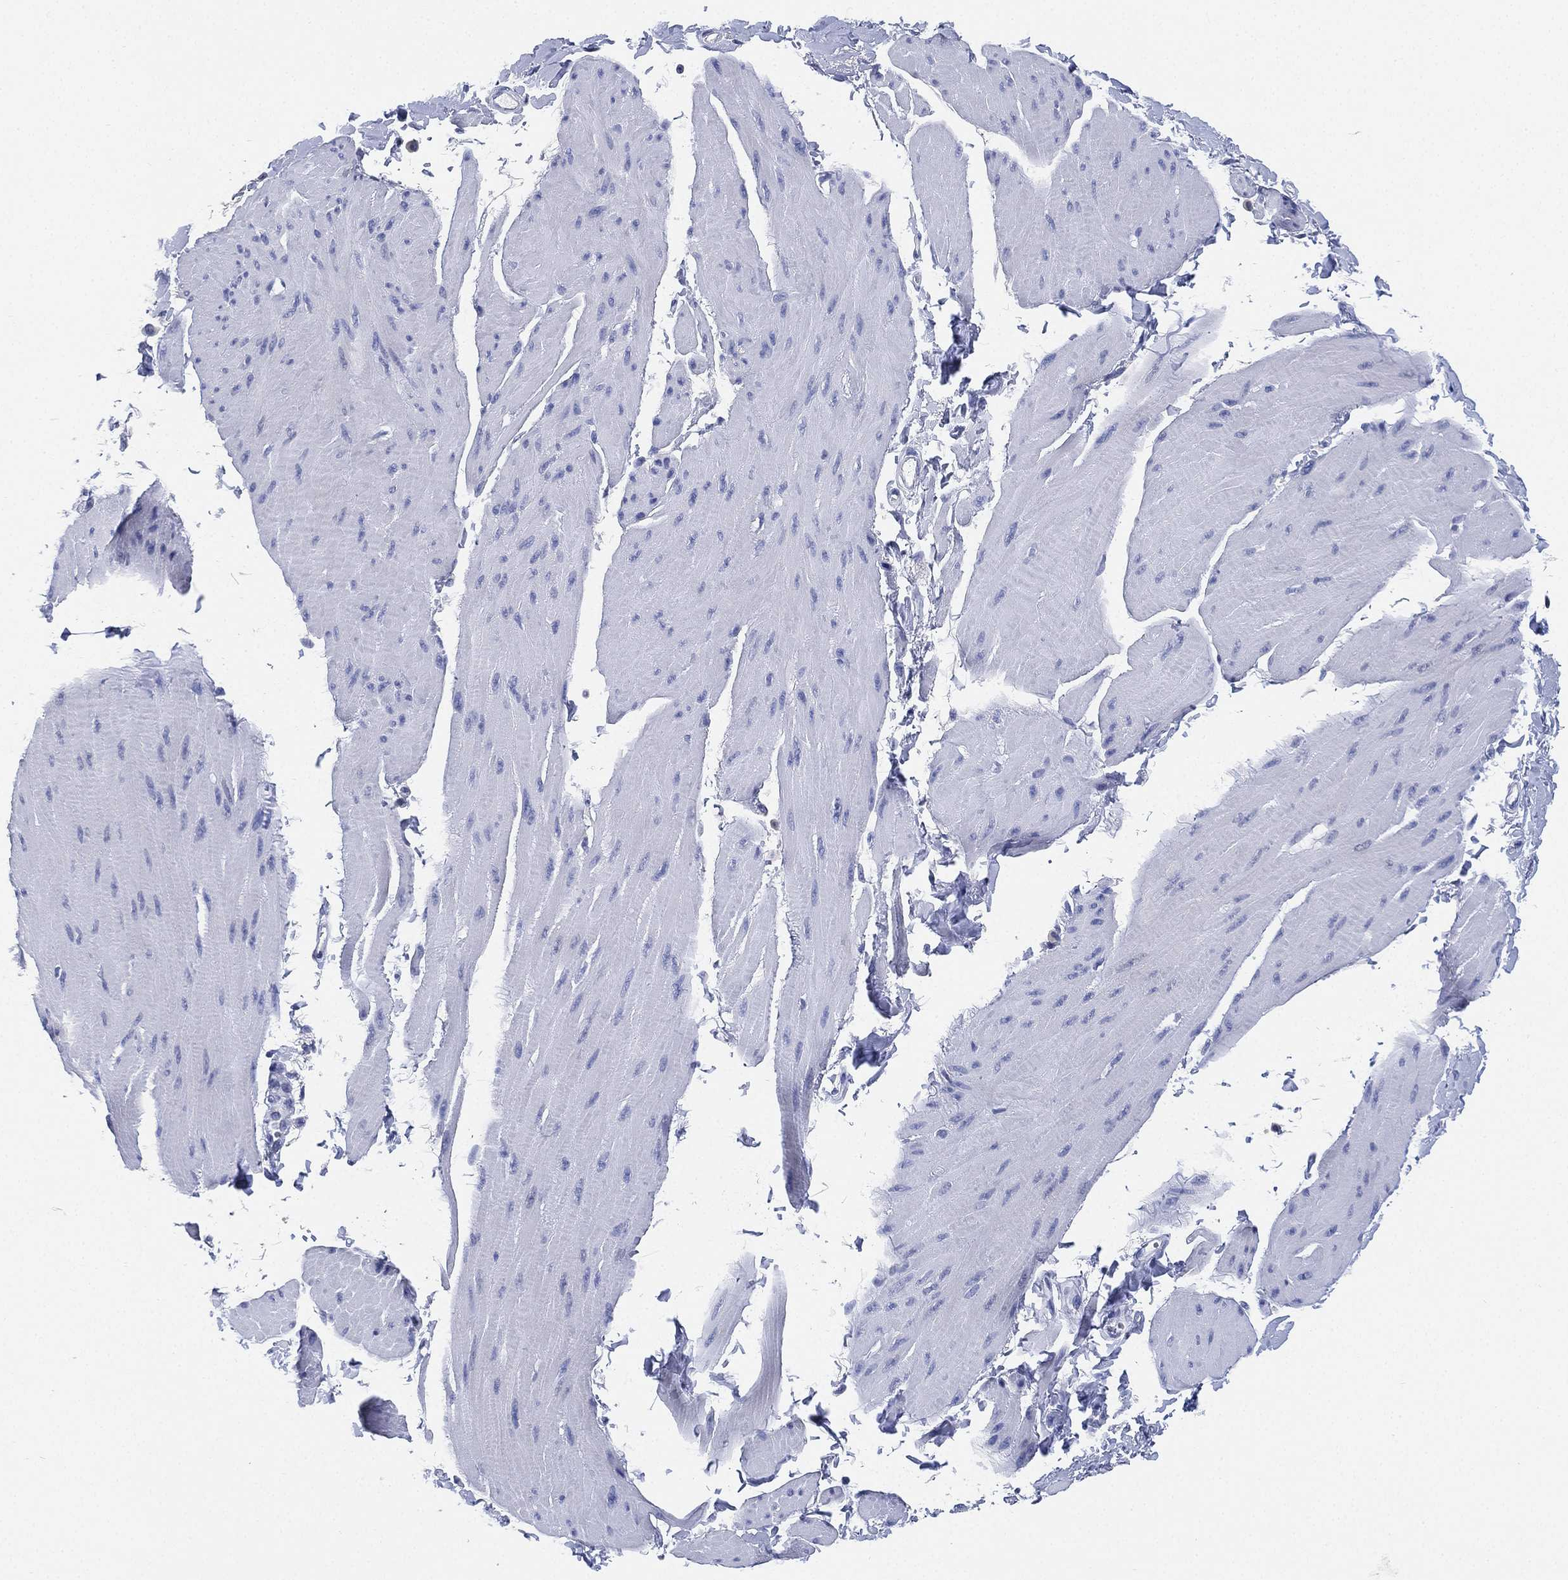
{"staining": {"intensity": "negative", "quantity": "none", "location": "none"}, "tissue": "smooth muscle", "cell_type": "Smooth muscle cells", "image_type": "normal", "snomed": [{"axis": "morphology", "description": "Normal tissue, NOS"}, {"axis": "topography", "description": "Adipose tissue"}, {"axis": "topography", "description": "Smooth muscle"}, {"axis": "topography", "description": "Peripheral nerve tissue"}], "caption": "This is a photomicrograph of immunohistochemistry staining of normal smooth muscle, which shows no positivity in smooth muscle cells.", "gene": "IYD", "patient": {"sex": "male", "age": 83}}